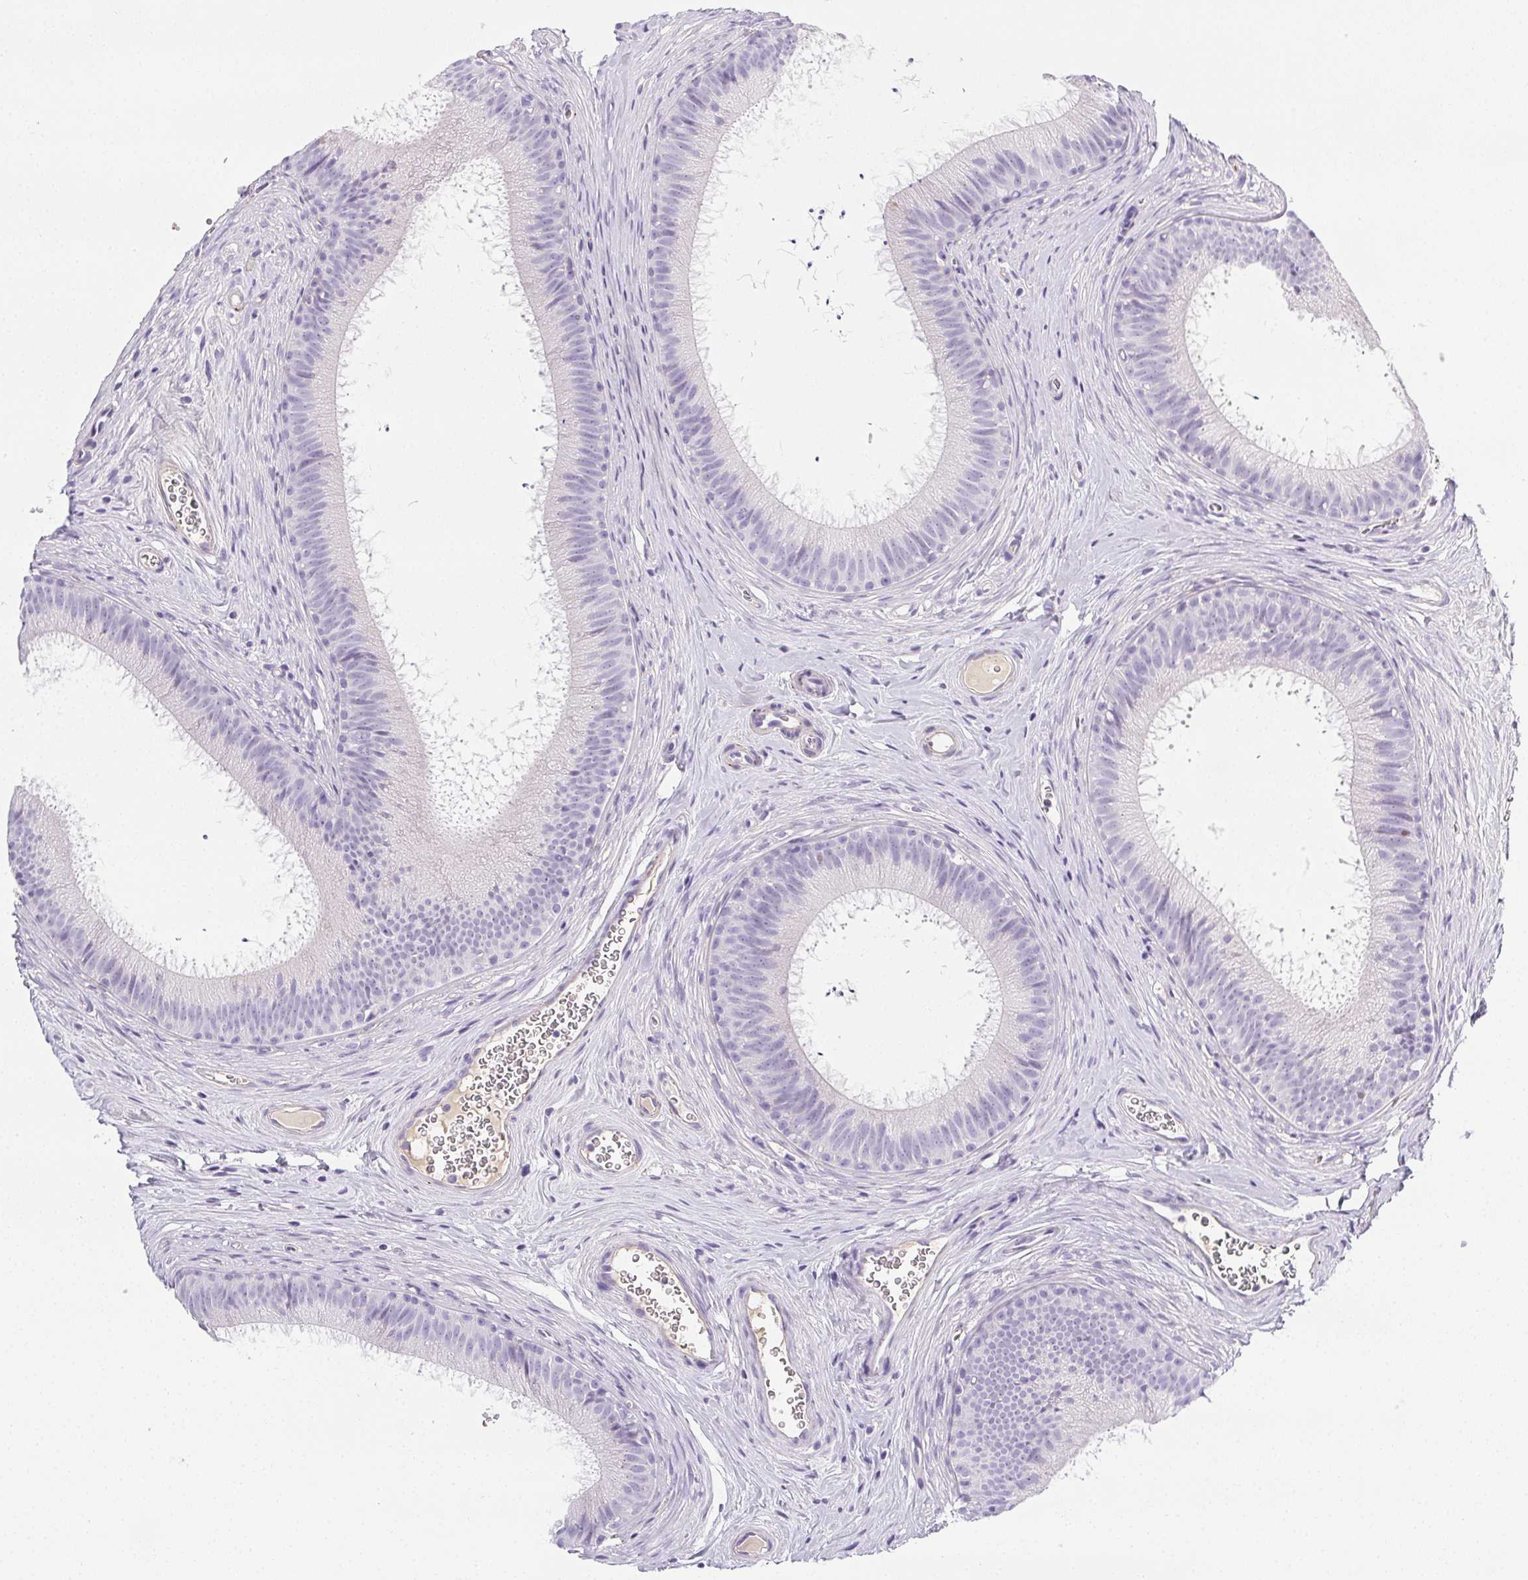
{"staining": {"intensity": "negative", "quantity": "none", "location": "none"}, "tissue": "epididymis", "cell_type": "Glandular cells", "image_type": "normal", "snomed": [{"axis": "morphology", "description": "Normal tissue, NOS"}, {"axis": "topography", "description": "Epididymis"}], "caption": "Immunohistochemistry micrograph of unremarkable epididymis: human epididymis stained with DAB (3,3'-diaminobenzidine) shows no significant protein staining in glandular cells. Nuclei are stained in blue.", "gene": "VTN", "patient": {"sex": "male", "age": 24}}